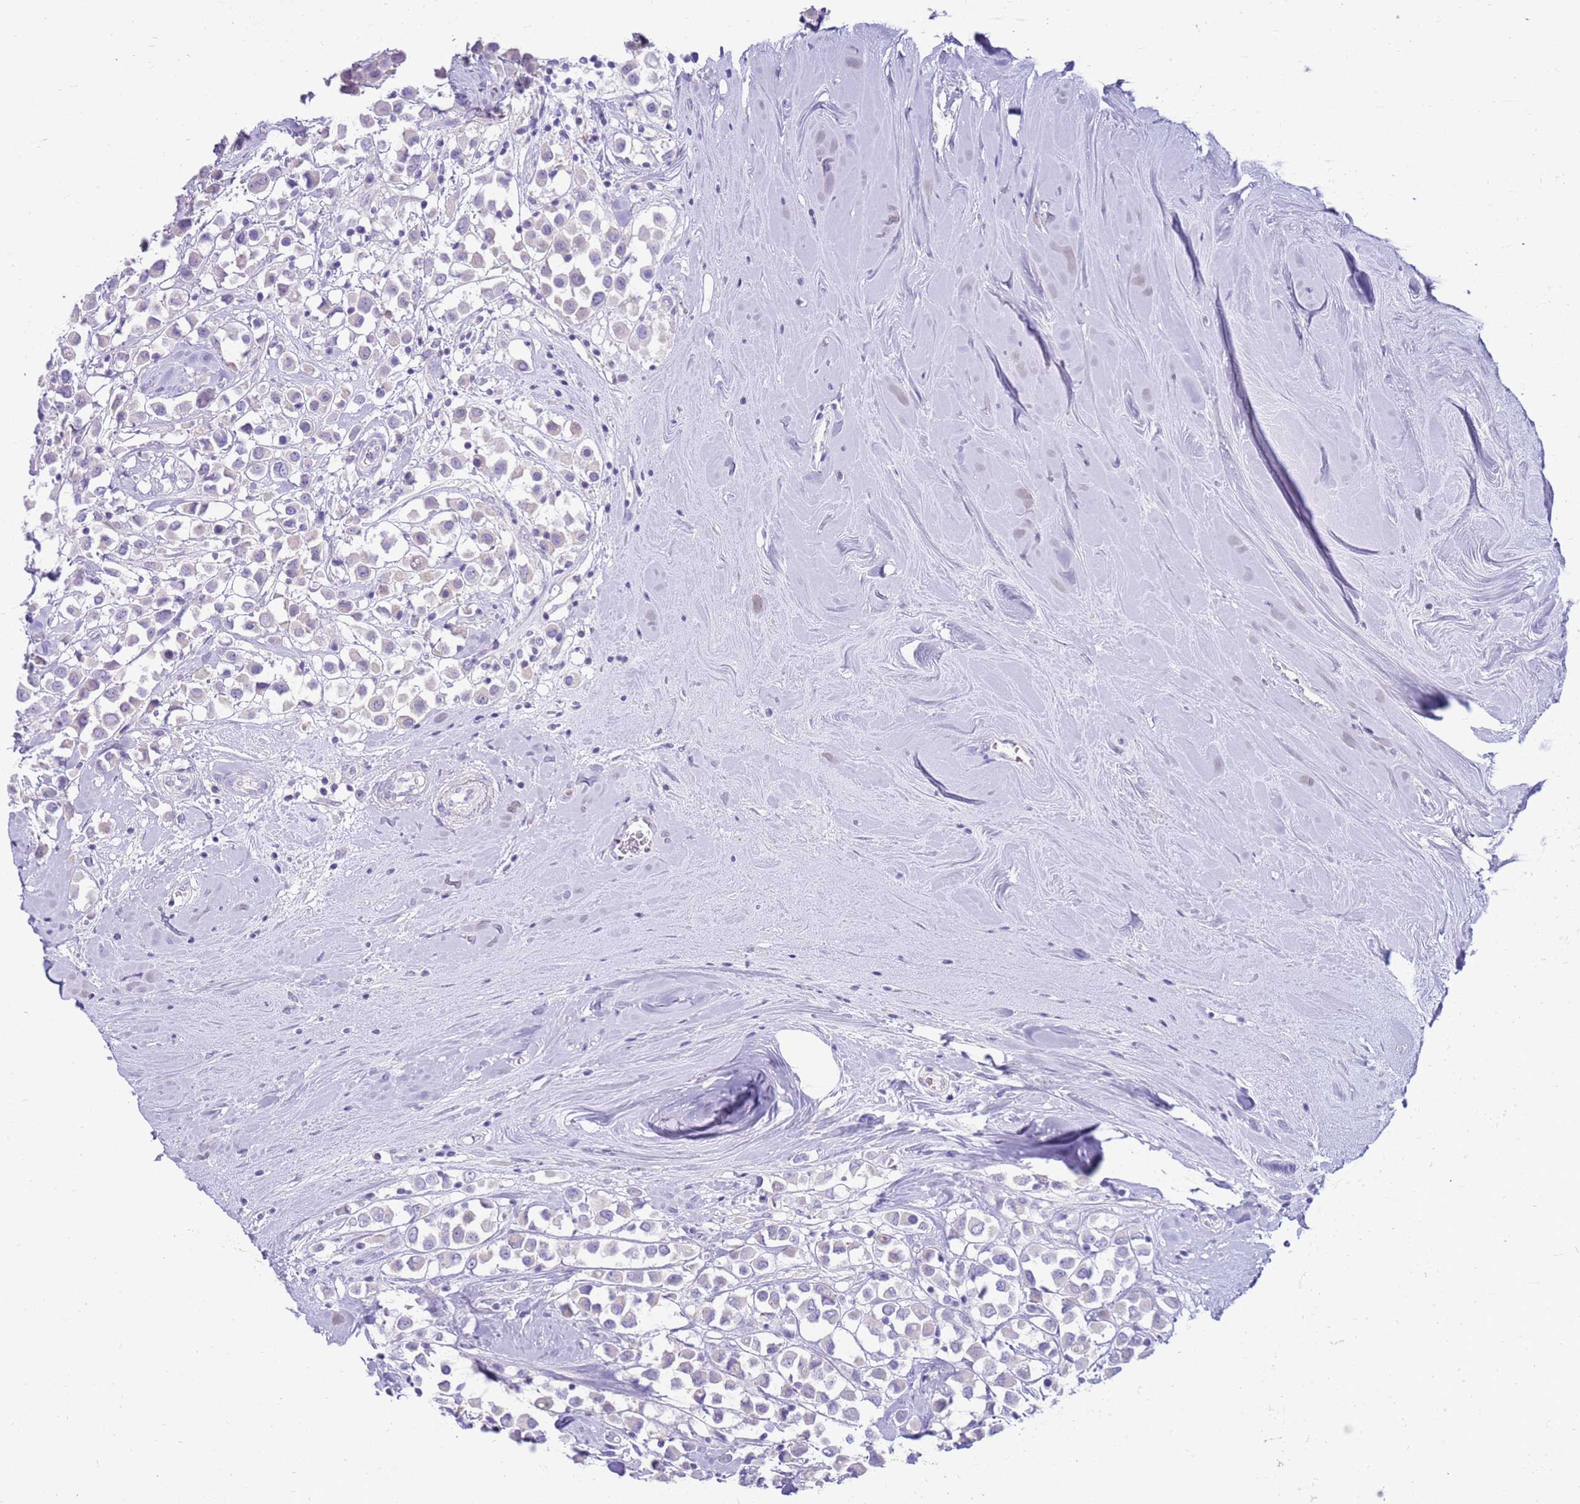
{"staining": {"intensity": "negative", "quantity": "none", "location": "none"}, "tissue": "breast cancer", "cell_type": "Tumor cells", "image_type": "cancer", "snomed": [{"axis": "morphology", "description": "Duct carcinoma"}, {"axis": "topography", "description": "Breast"}], "caption": "DAB immunohistochemical staining of human breast cancer demonstrates no significant expression in tumor cells.", "gene": "EVPLL", "patient": {"sex": "female", "age": 61}}